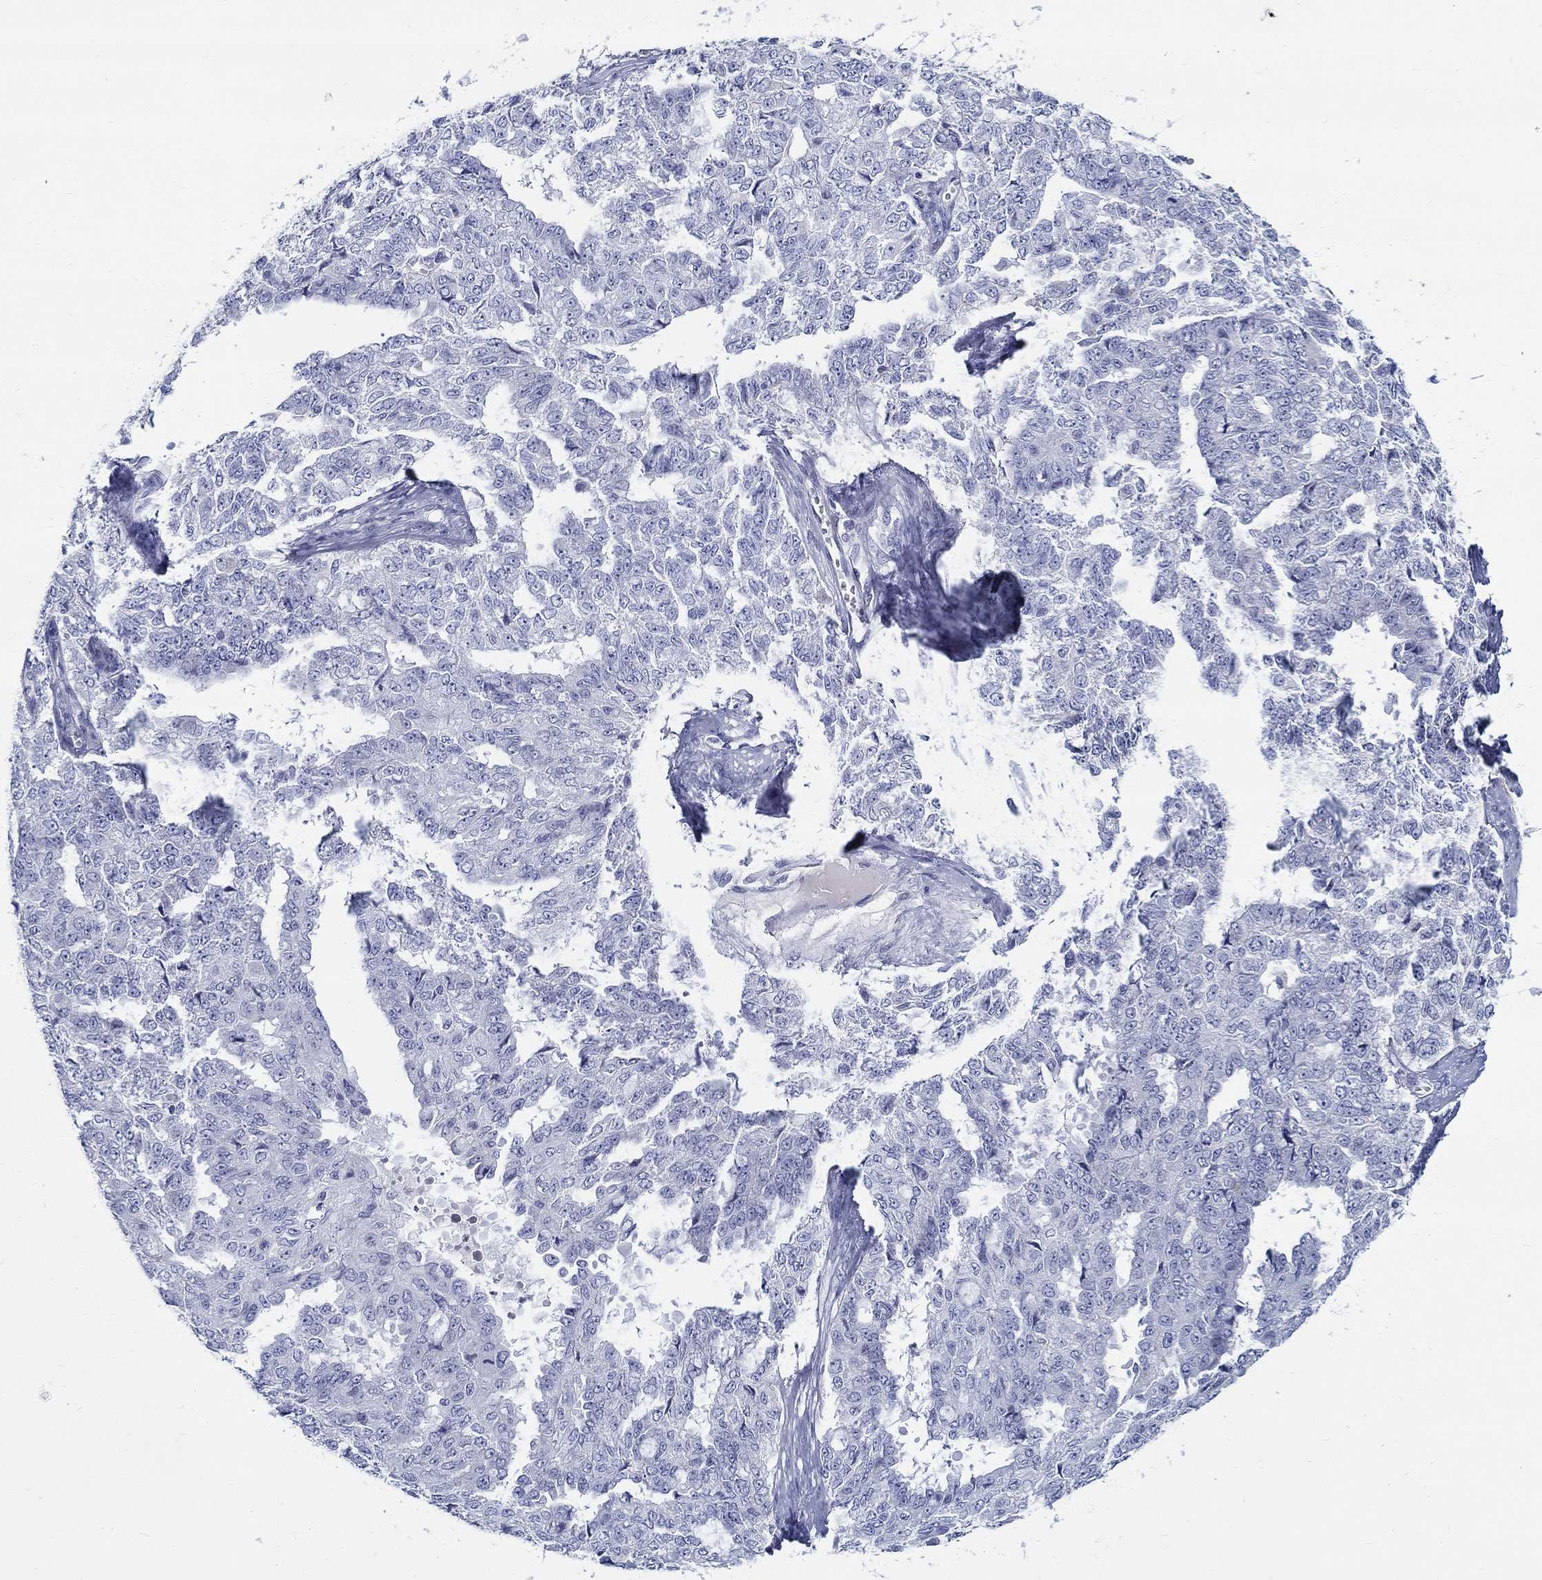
{"staining": {"intensity": "negative", "quantity": "none", "location": "none"}, "tissue": "ovarian cancer", "cell_type": "Tumor cells", "image_type": "cancer", "snomed": [{"axis": "morphology", "description": "Cystadenocarcinoma, serous, NOS"}, {"axis": "topography", "description": "Ovary"}], "caption": "Micrograph shows no significant protein positivity in tumor cells of ovarian cancer. (DAB (3,3'-diaminobenzidine) IHC, high magnification).", "gene": "CRYGS", "patient": {"sex": "female", "age": 71}}